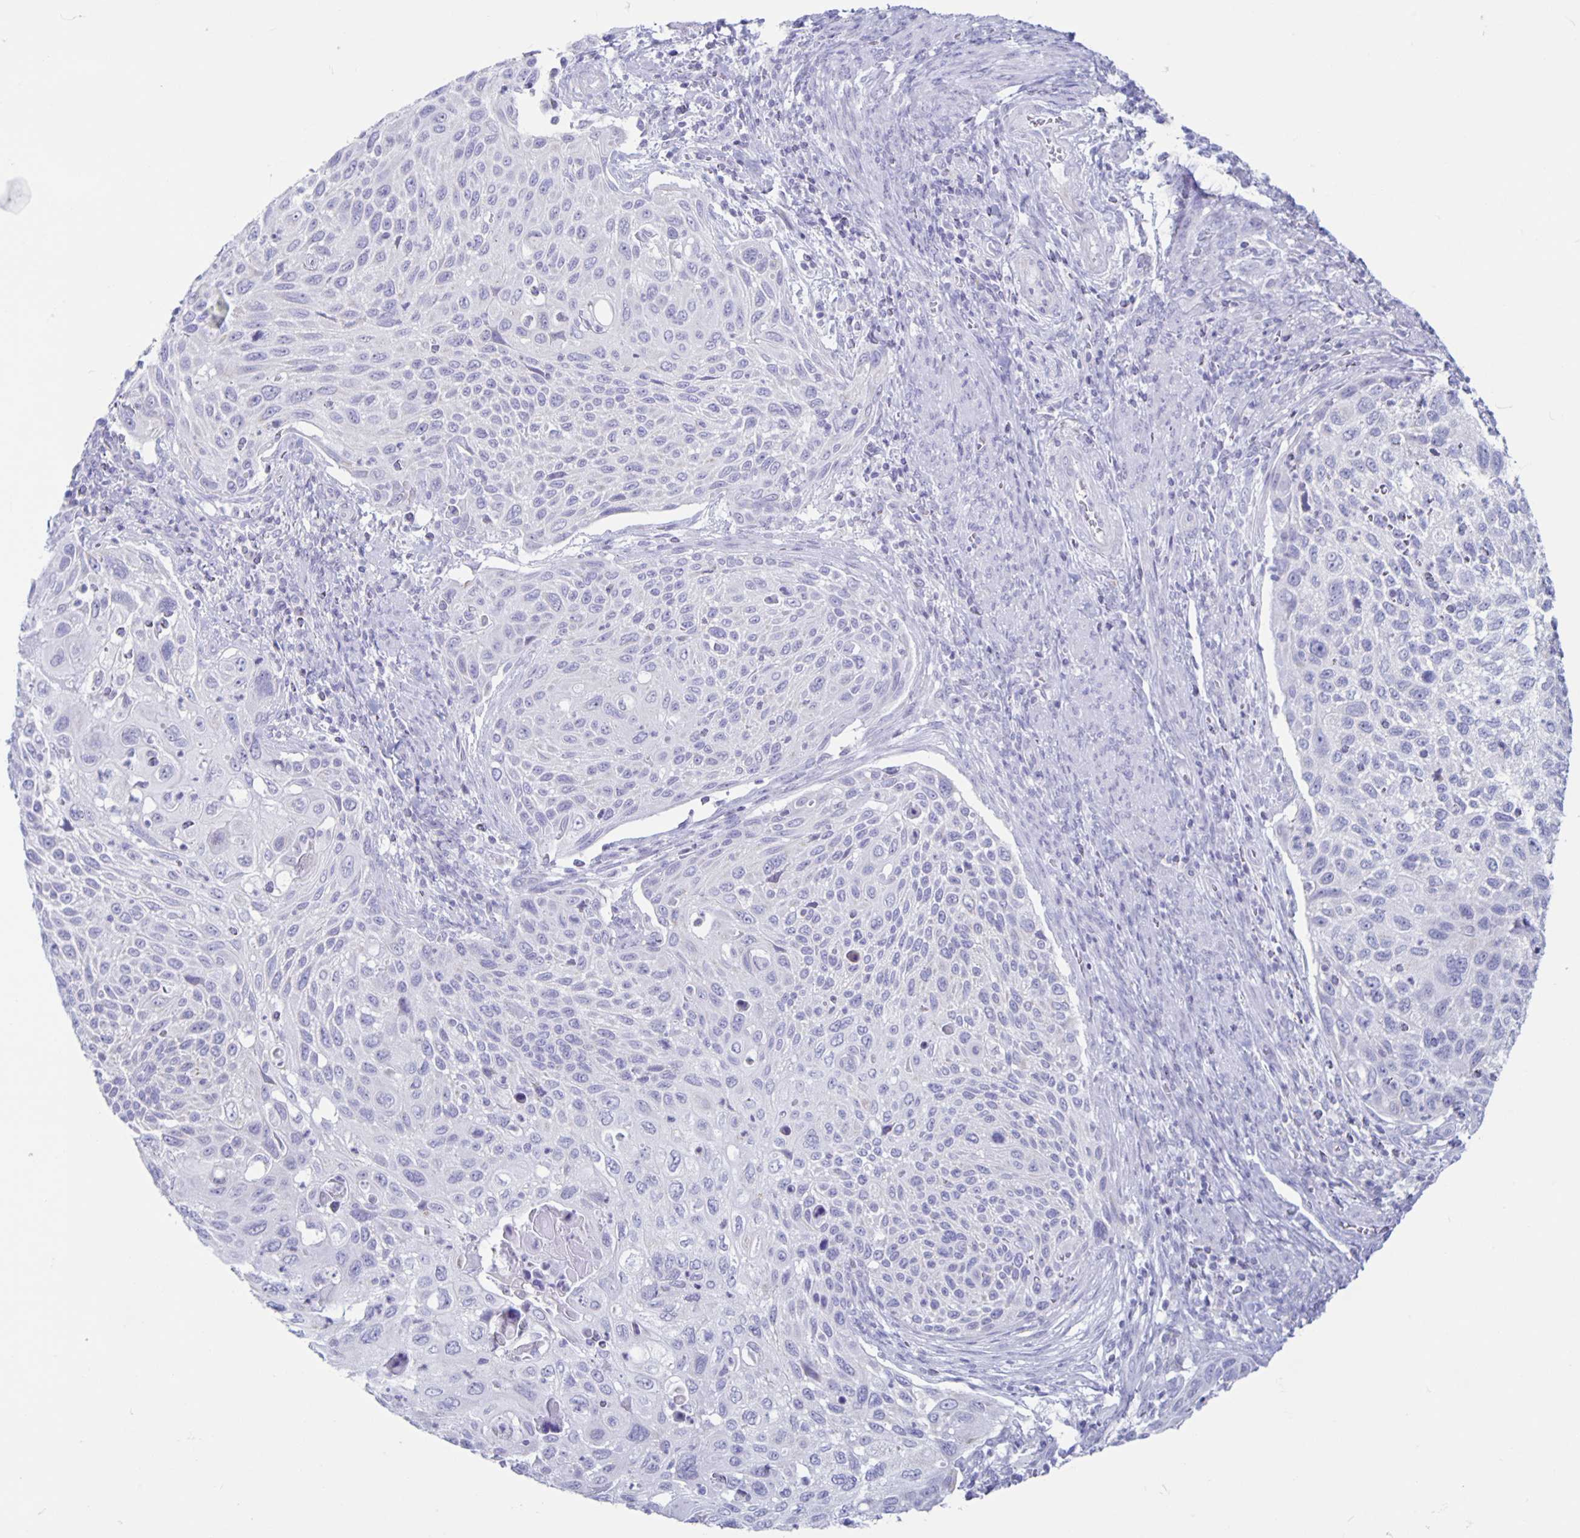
{"staining": {"intensity": "negative", "quantity": "none", "location": "none"}, "tissue": "cervical cancer", "cell_type": "Tumor cells", "image_type": "cancer", "snomed": [{"axis": "morphology", "description": "Squamous cell carcinoma, NOS"}, {"axis": "topography", "description": "Cervix"}], "caption": "An immunohistochemistry (IHC) histopathology image of cervical cancer is shown. There is no staining in tumor cells of cervical cancer.", "gene": "CT45A5", "patient": {"sex": "female", "age": 70}}